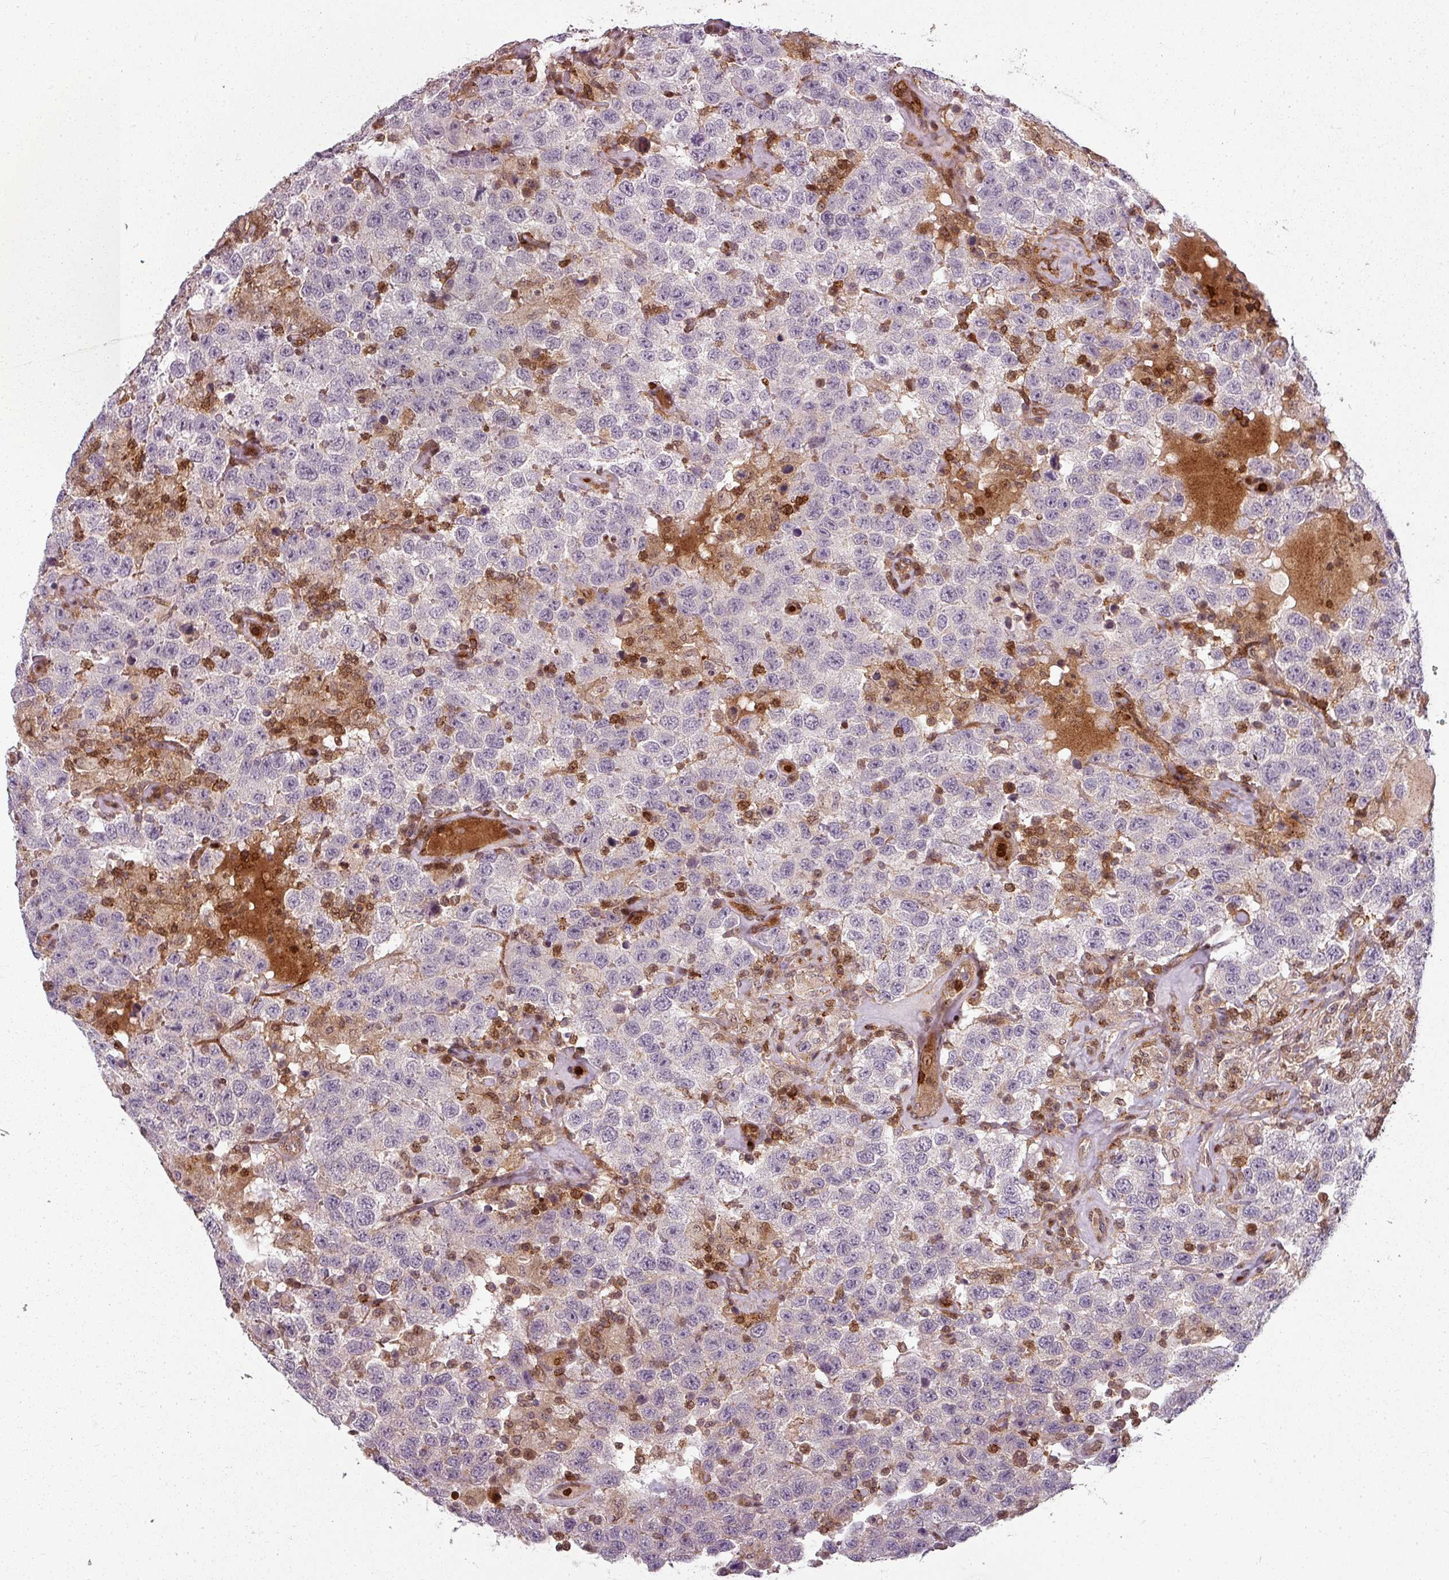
{"staining": {"intensity": "negative", "quantity": "none", "location": "none"}, "tissue": "testis cancer", "cell_type": "Tumor cells", "image_type": "cancer", "snomed": [{"axis": "morphology", "description": "Seminoma, NOS"}, {"axis": "topography", "description": "Testis"}], "caption": "Image shows no significant protein expression in tumor cells of testis cancer (seminoma).", "gene": "CLIC1", "patient": {"sex": "male", "age": 41}}